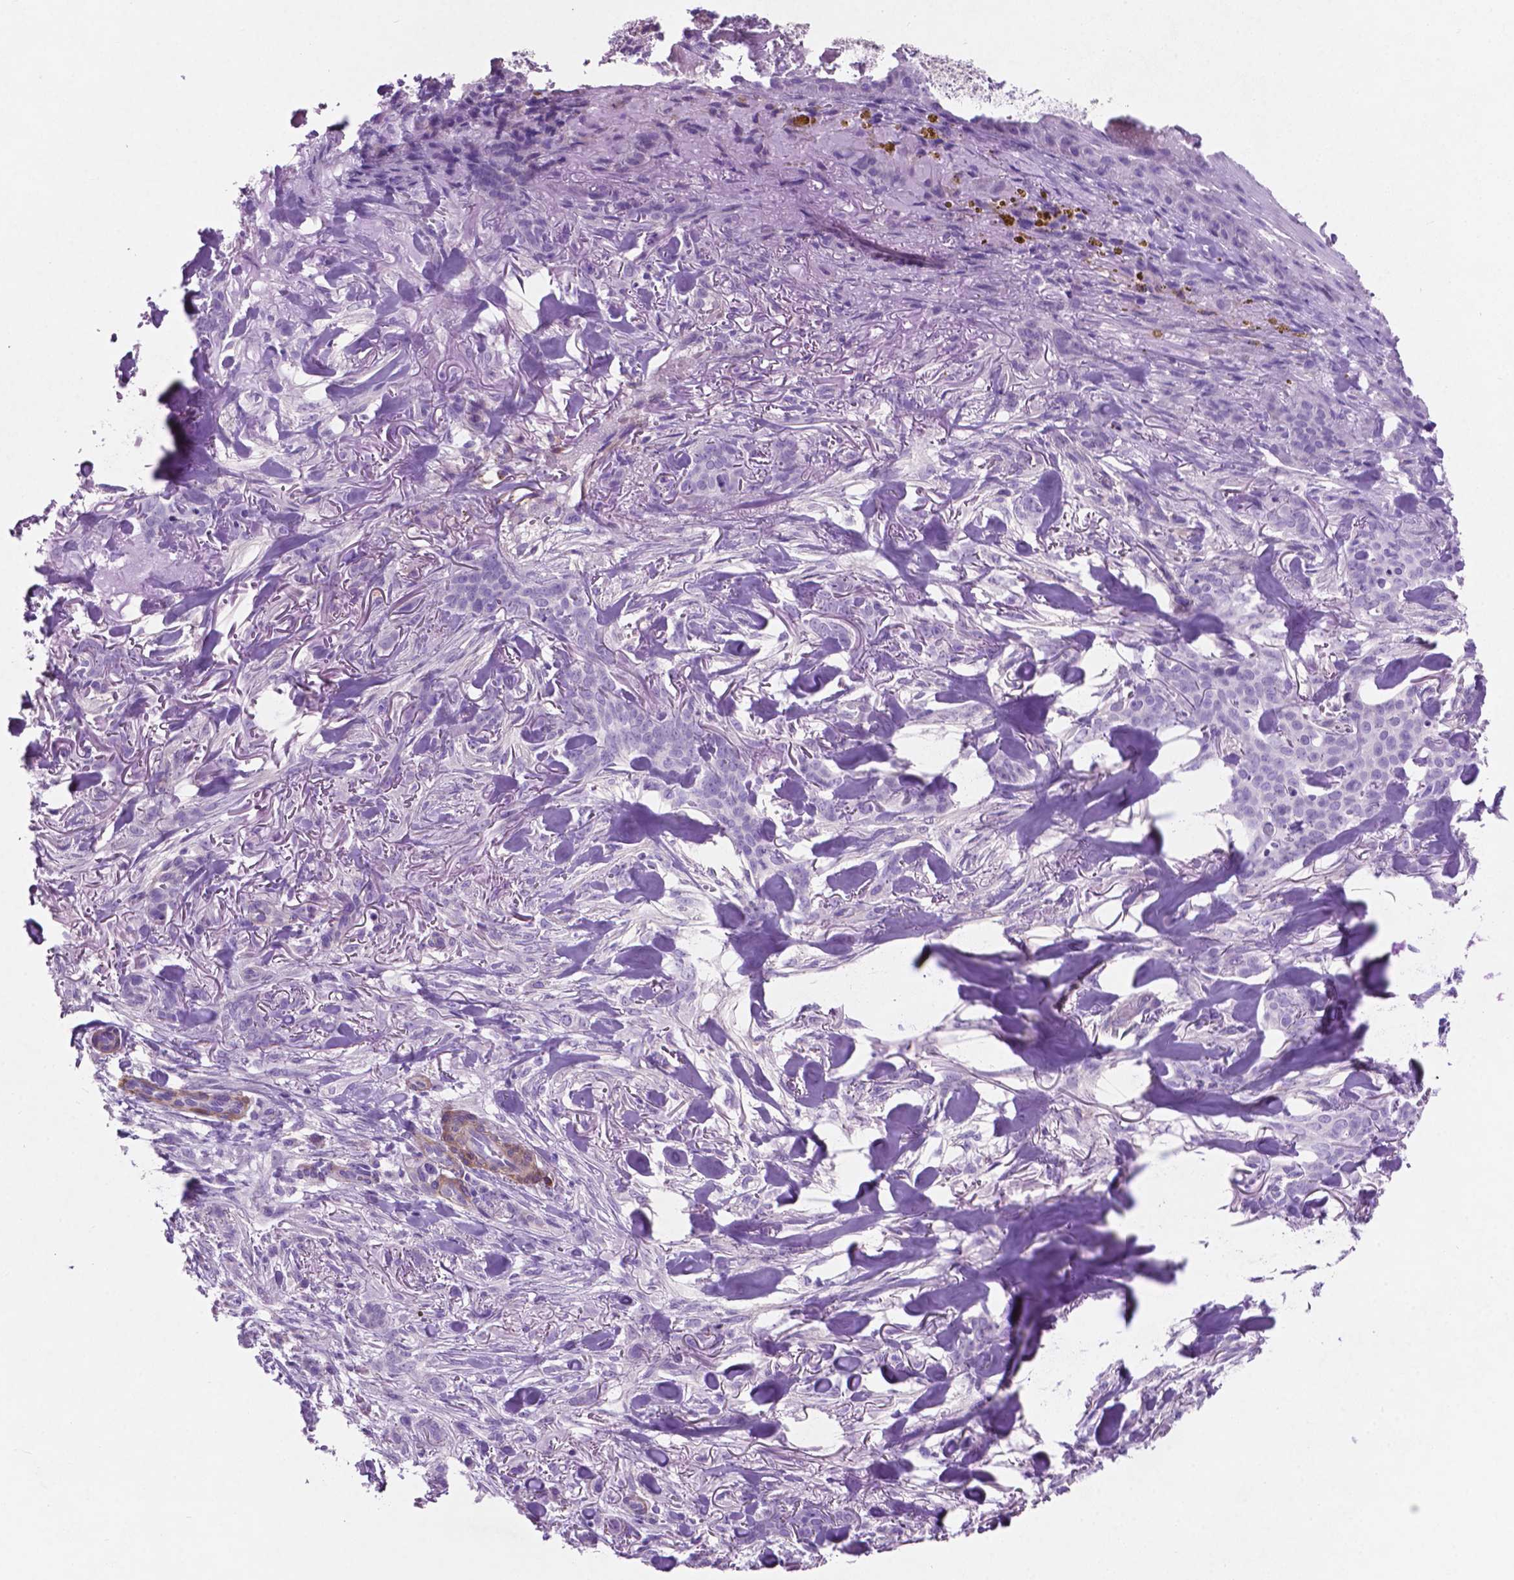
{"staining": {"intensity": "negative", "quantity": "none", "location": "none"}, "tissue": "skin cancer", "cell_type": "Tumor cells", "image_type": "cancer", "snomed": [{"axis": "morphology", "description": "Basal cell carcinoma"}, {"axis": "topography", "description": "Skin"}], "caption": "Immunohistochemical staining of human skin basal cell carcinoma shows no significant staining in tumor cells.", "gene": "ASPG", "patient": {"sex": "female", "age": 61}}